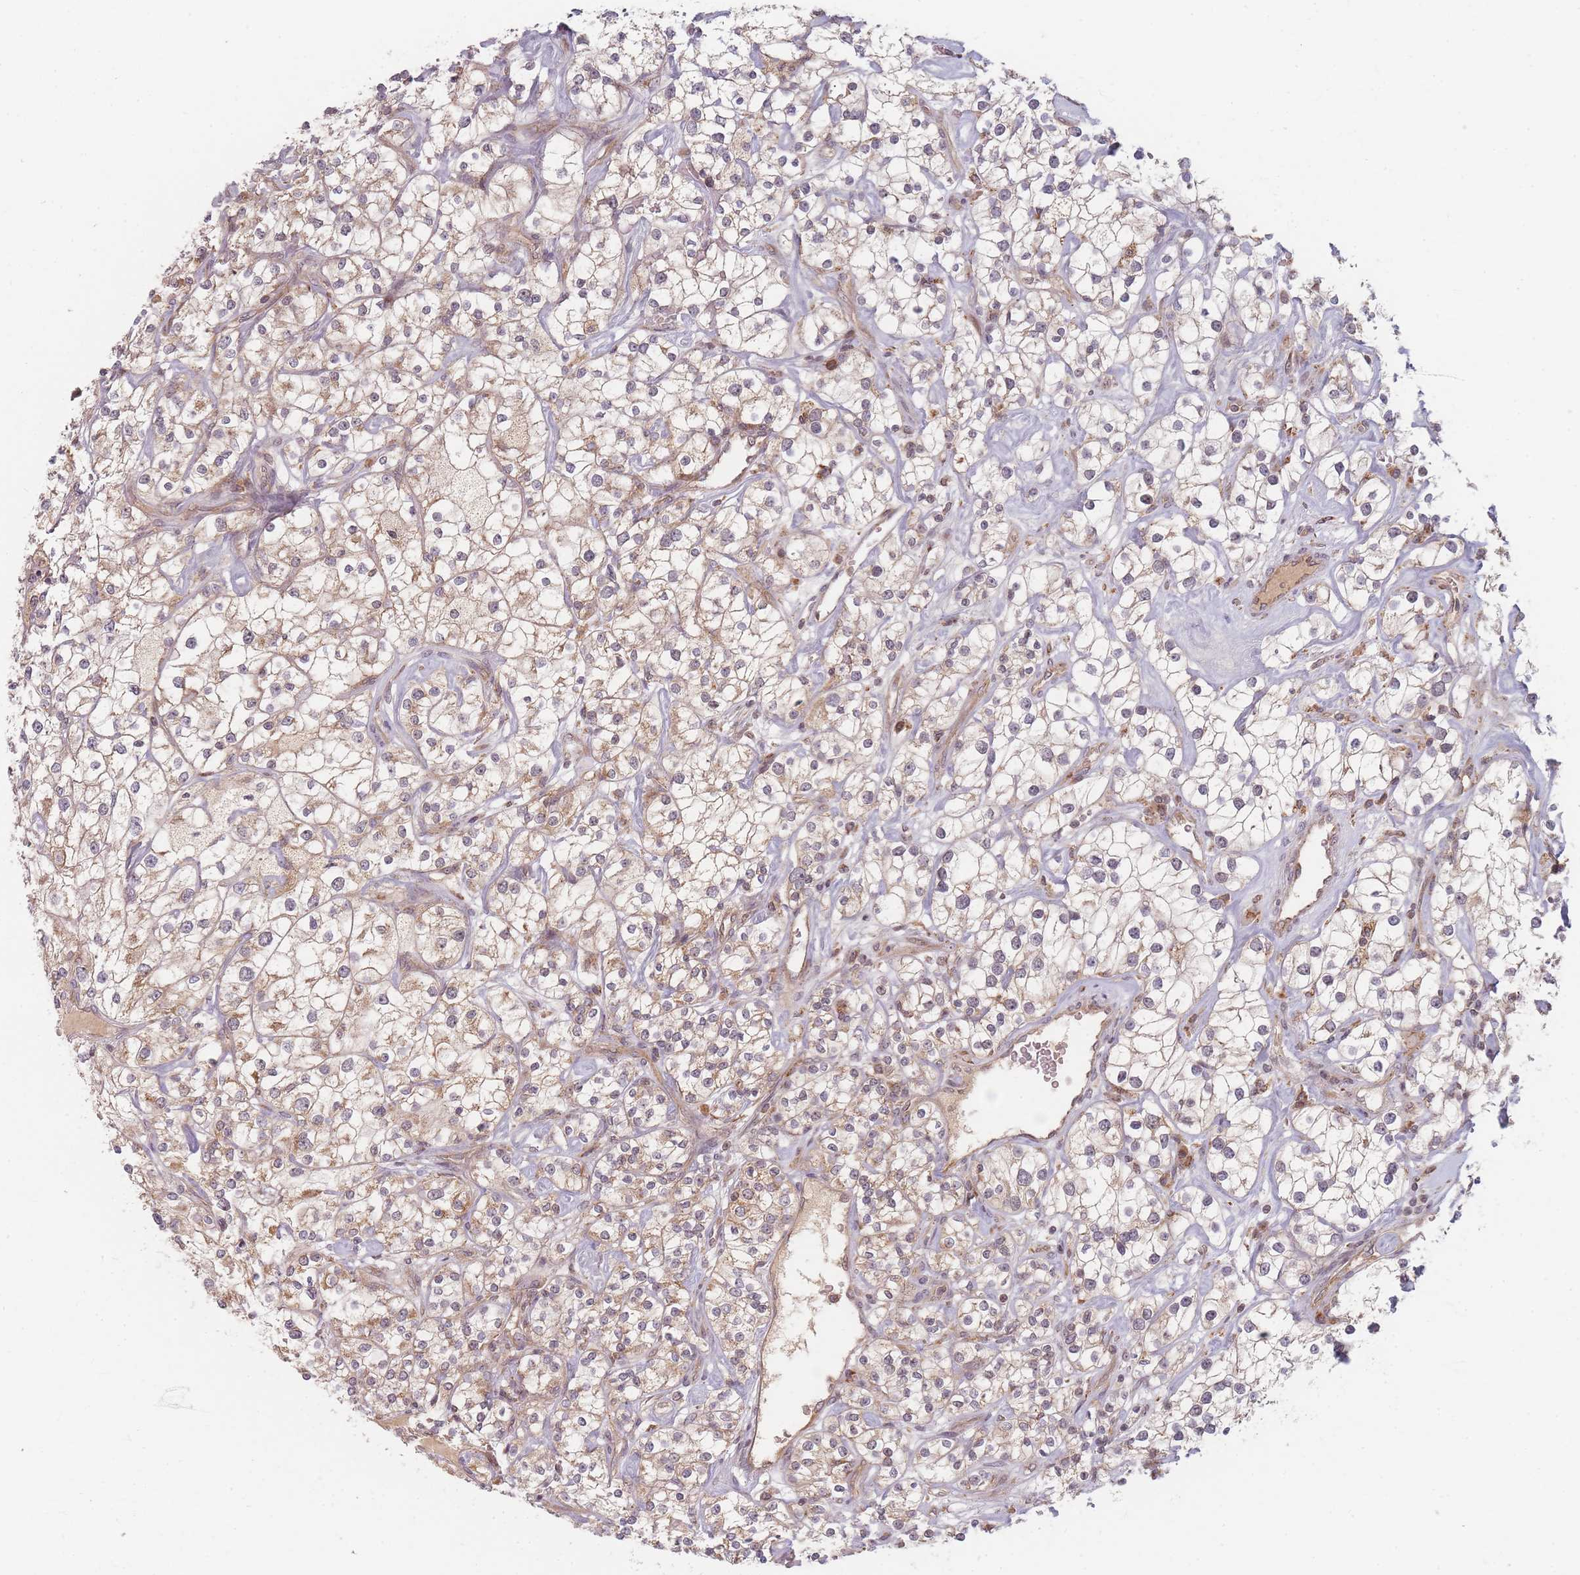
{"staining": {"intensity": "weak", "quantity": ">75%", "location": "cytoplasmic/membranous"}, "tissue": "renal cancer", "cell_type": "Tumor cells", "image_type": "cancer", "snomed": [{"axis": "morphology", "description": "Adenocarcinoma, NOS"}, {"axis": "topography", "description": "Kidney"}], "caption": "Human renal cancer stained with a brown dye displays weak cytoplasmic/membranous positive expression in approximately >75% of tumor cells.", "gene": "RADX", "patient": {"sex": "male", "age": 77}}